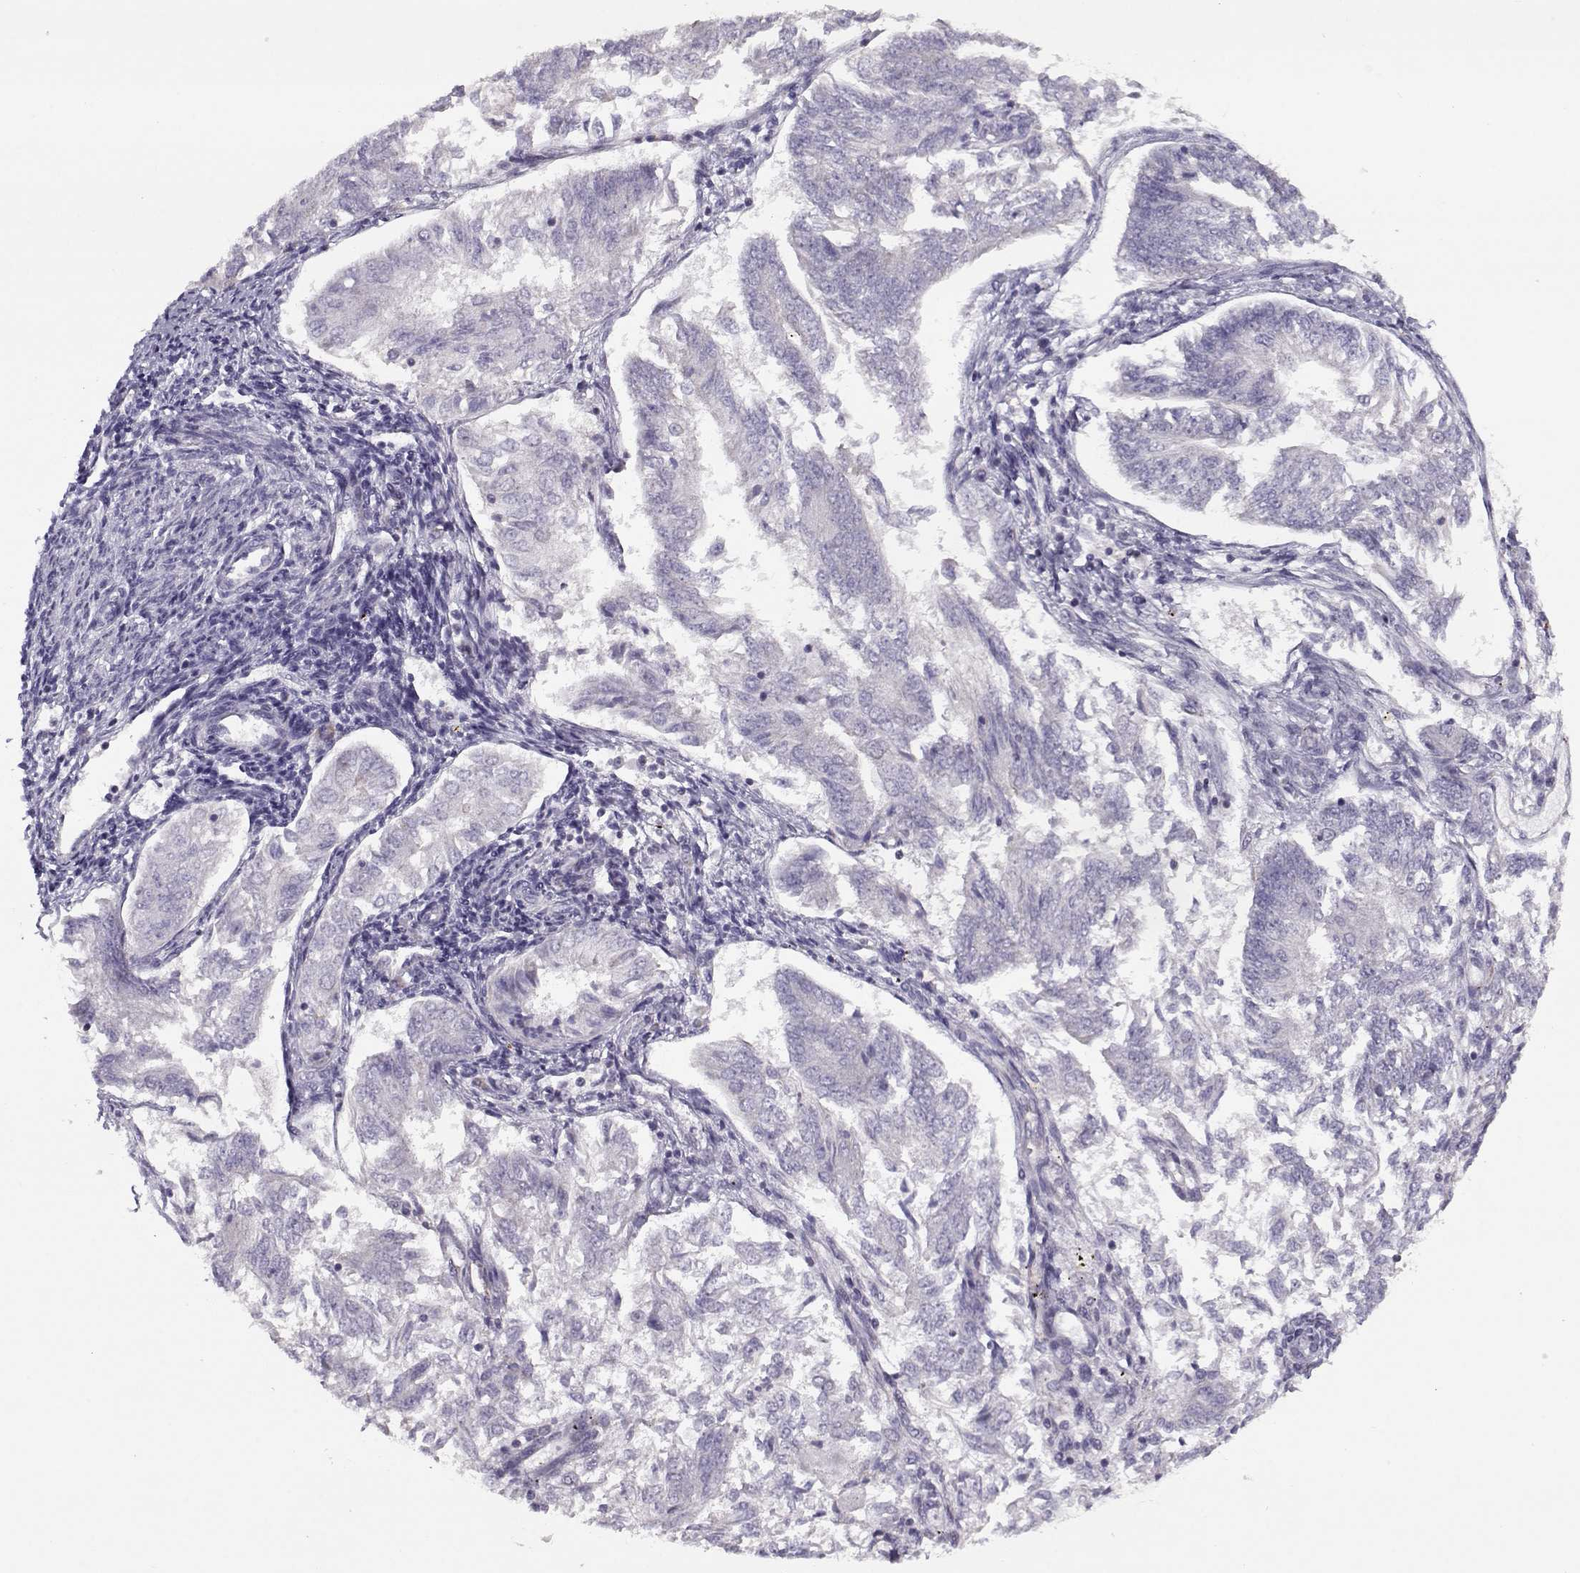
{"staining": {"intensity": "negative", "quantity": "none", "location": "none"}, "tissue": "endometrial cancer", "cell_type": "Tumor cells", "image_type": "cancer", "snomed": [{"axis": "morphology", "description": "Adenocarcinoma, NOS"}, {"axis": "topography", "description": "Endometrium"}], "caption": "This is a micrograph of IHC staining of endometrial adenocarcinoma, which shows no positivity in tumor cells.", "gene": "KLF17", "patient": {"sex": "female", "age": 58}}